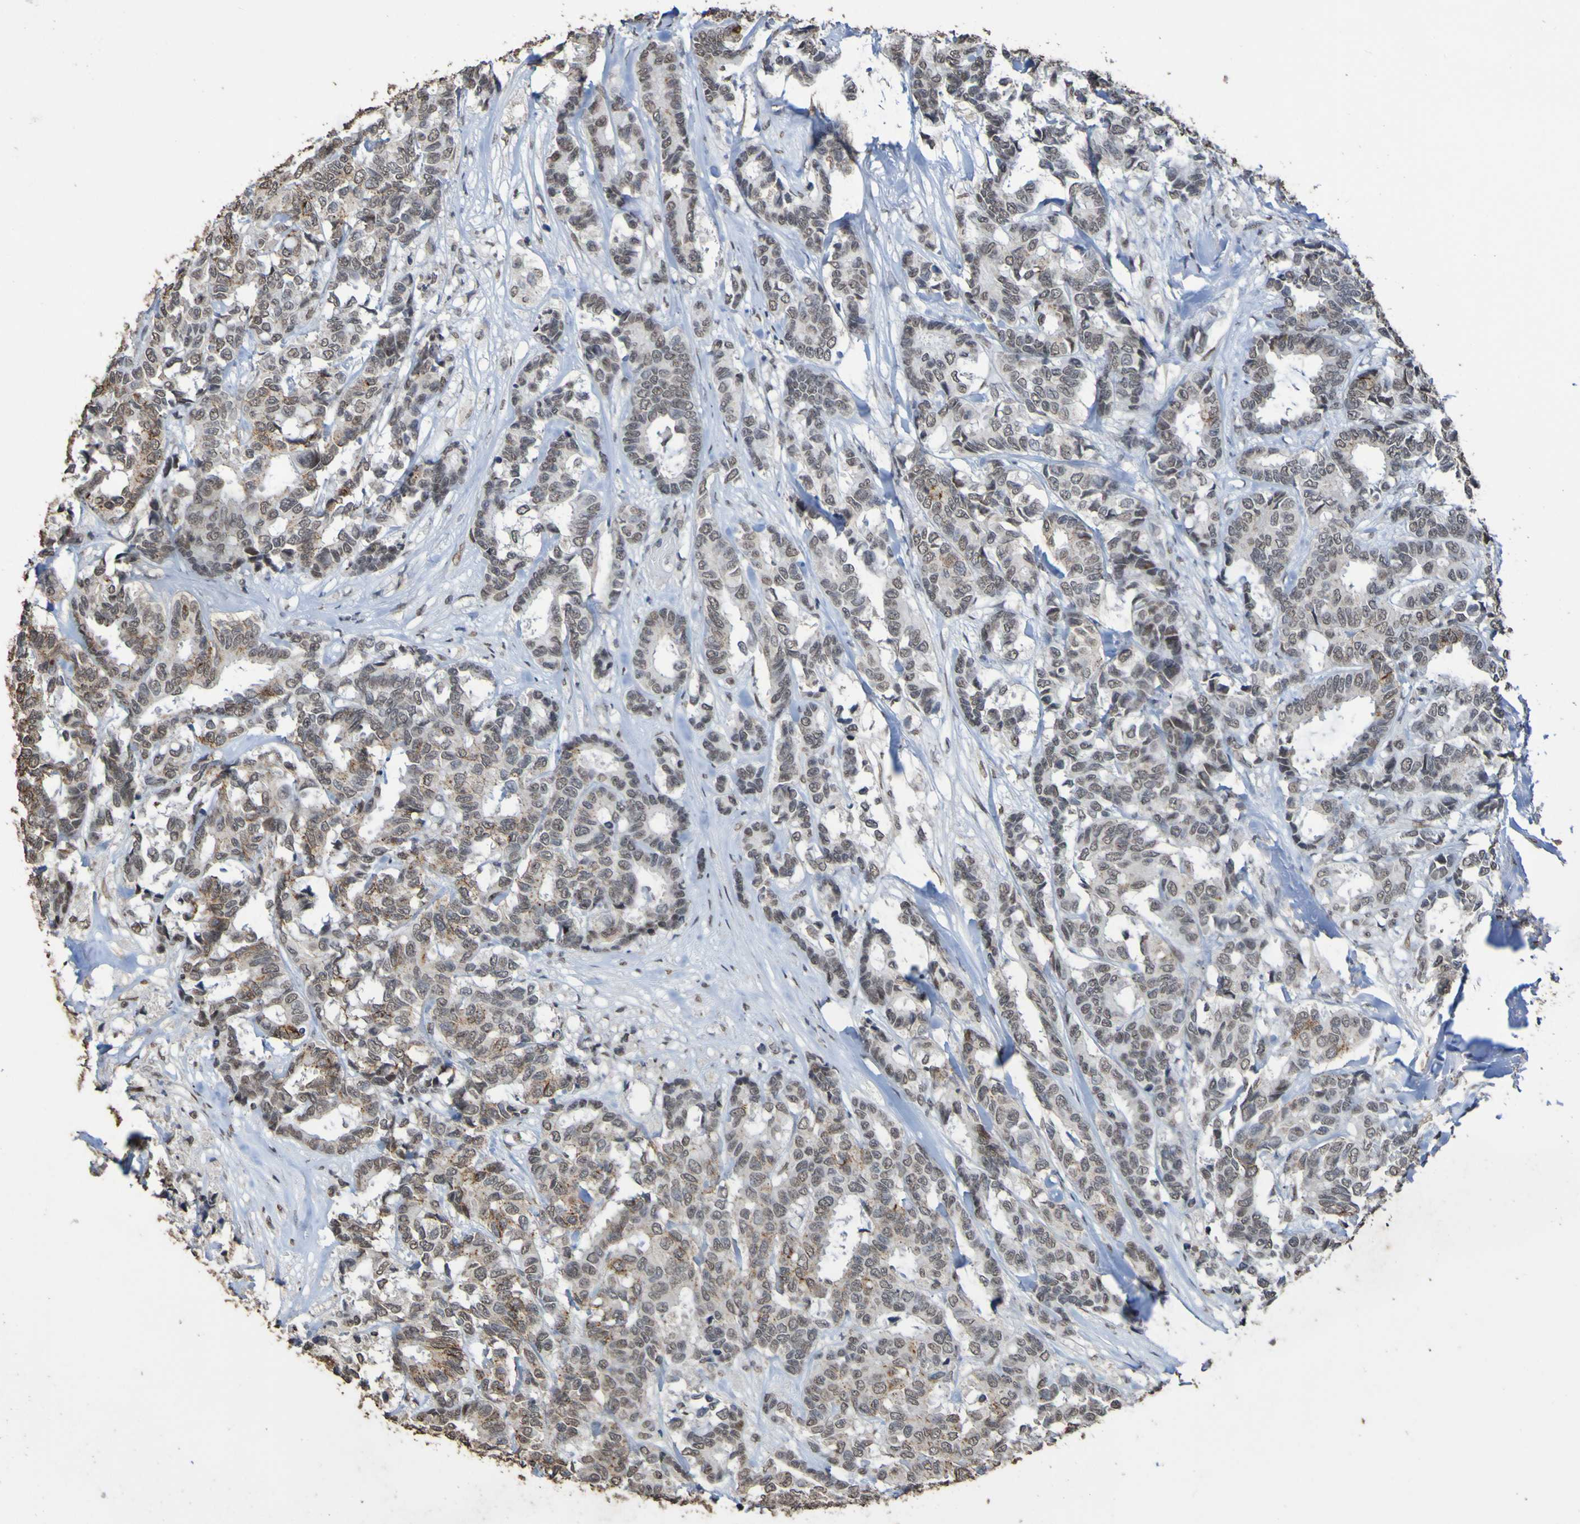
{"staining": {"intensity": "weak", "quantity": ">75%", "location": "nuclear"}, "tissue": "breast cancer", "cell_type": "Tumor cells", "image_type": "cancer", "snomed": [{"axis": "morphology", "description": "Duct carcinoma"}, {"axis": "topography", "description": "Breast"}], "caption": "Protein expression analysis of human breast cancer (infiltrating ductal carcinoma) reveals weak nuclear staining in about >75% of tumor cells. The staining was performed using DAB to visualize the protein expression in brown, while the nuclei were stained in blue with hematoxylin (Magnification: 20x).", "gene": "ALKBH2", "patient": {"sex": "female", "age": 87}}